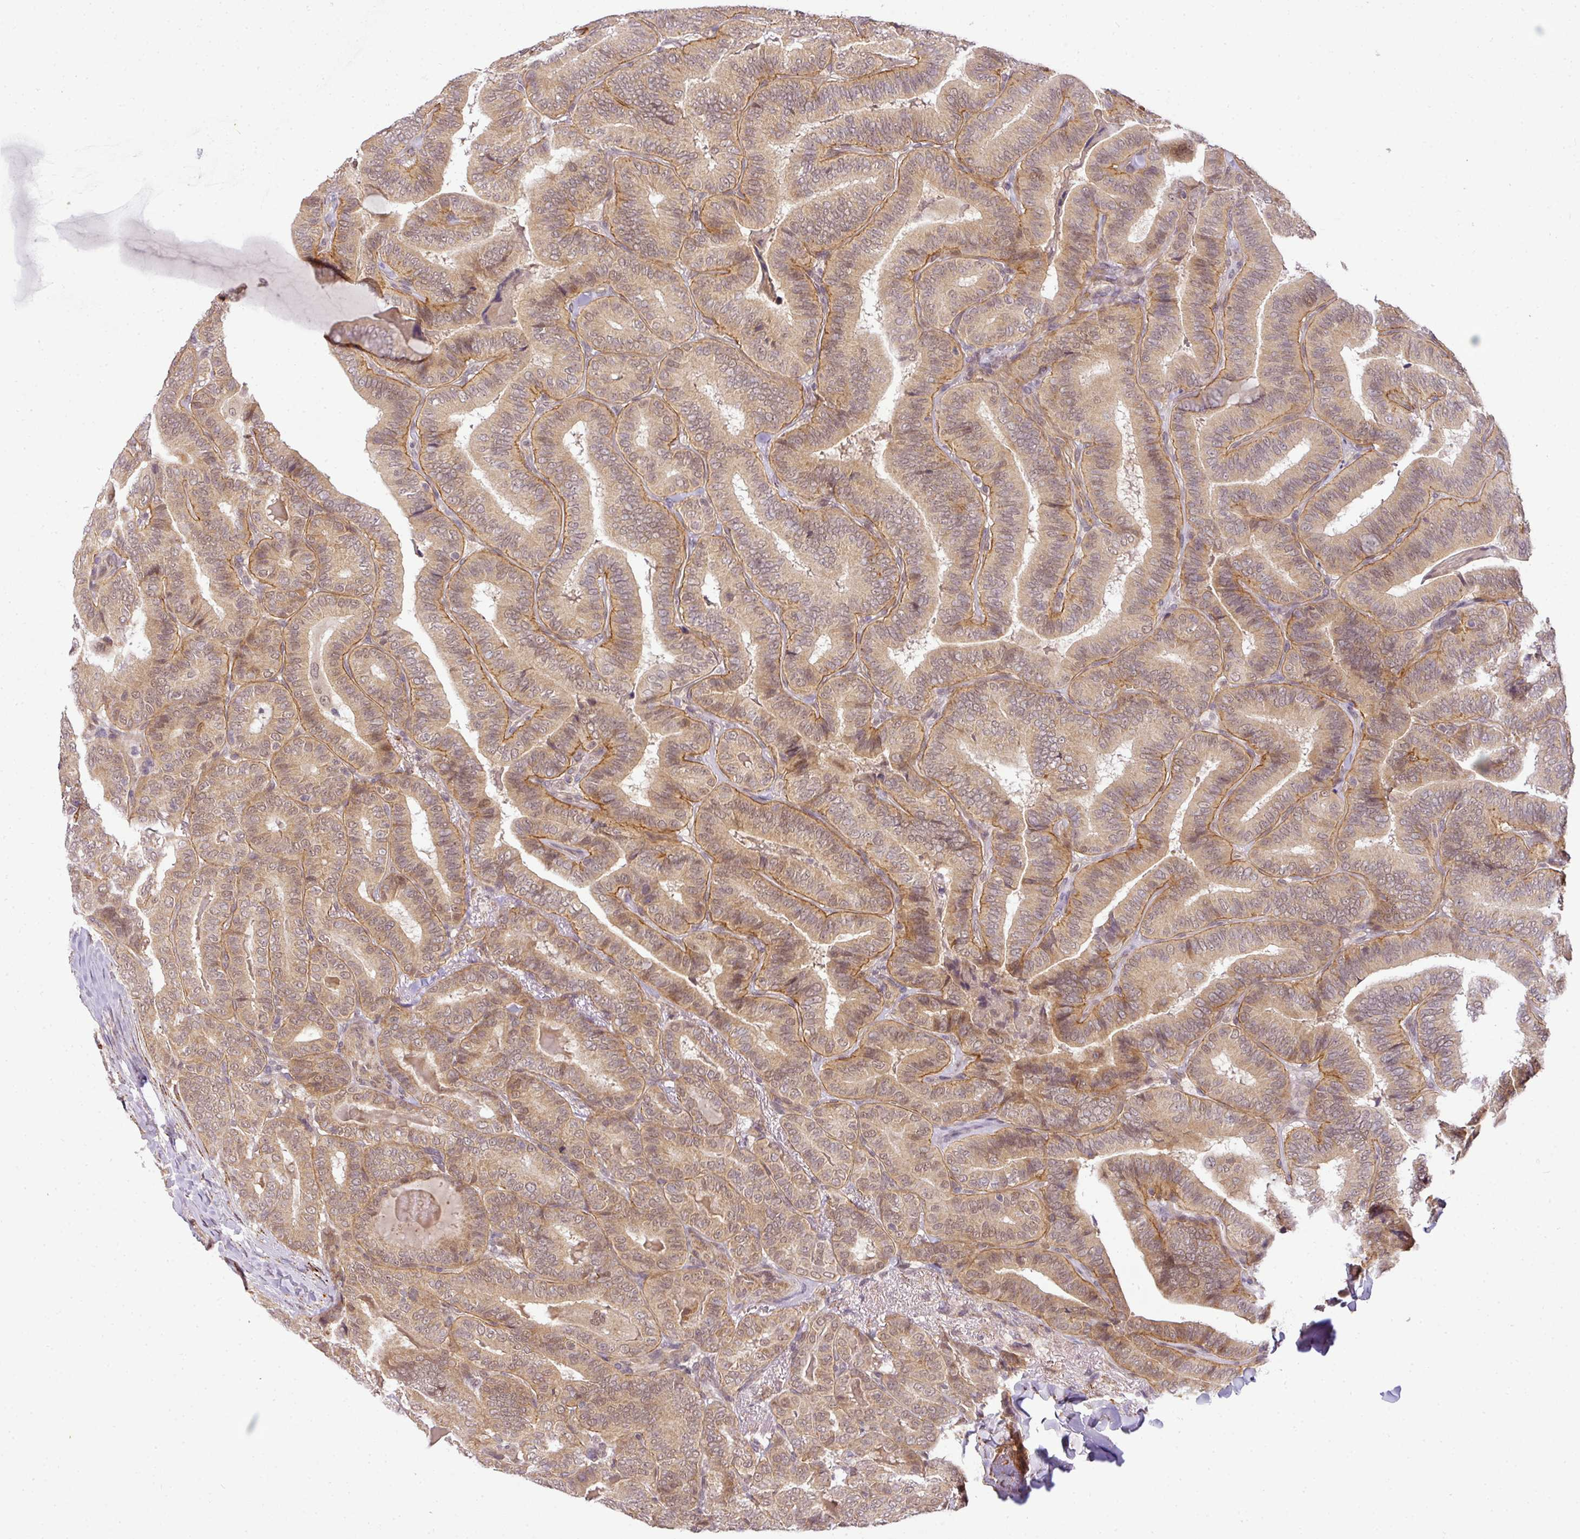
{"staining": {"intensity": "moderate", "quantity": "25%-75%", "location": "cytoplasmic/membranous"}, "tissue": "thyroid cancer", "cell_type": "Tumor cells", "image_type": "cancer", "snomed": [{"axis": "morphology", "description": "Papillary adenocarcinoma, NOS"}, {"axis": "topography", "description": "Thyroid gland"}], "caption": "Immunohistochemistry image of human papillary adenocarcinoma (thyroid) stained for a protein (brown), which demonstrates medium levels of moderate cytoplasmic/membranous staining in about 25%-75% of tumor cells.", "gene": "C1orf226", "patient": {"sex": "male", "age": 61}}